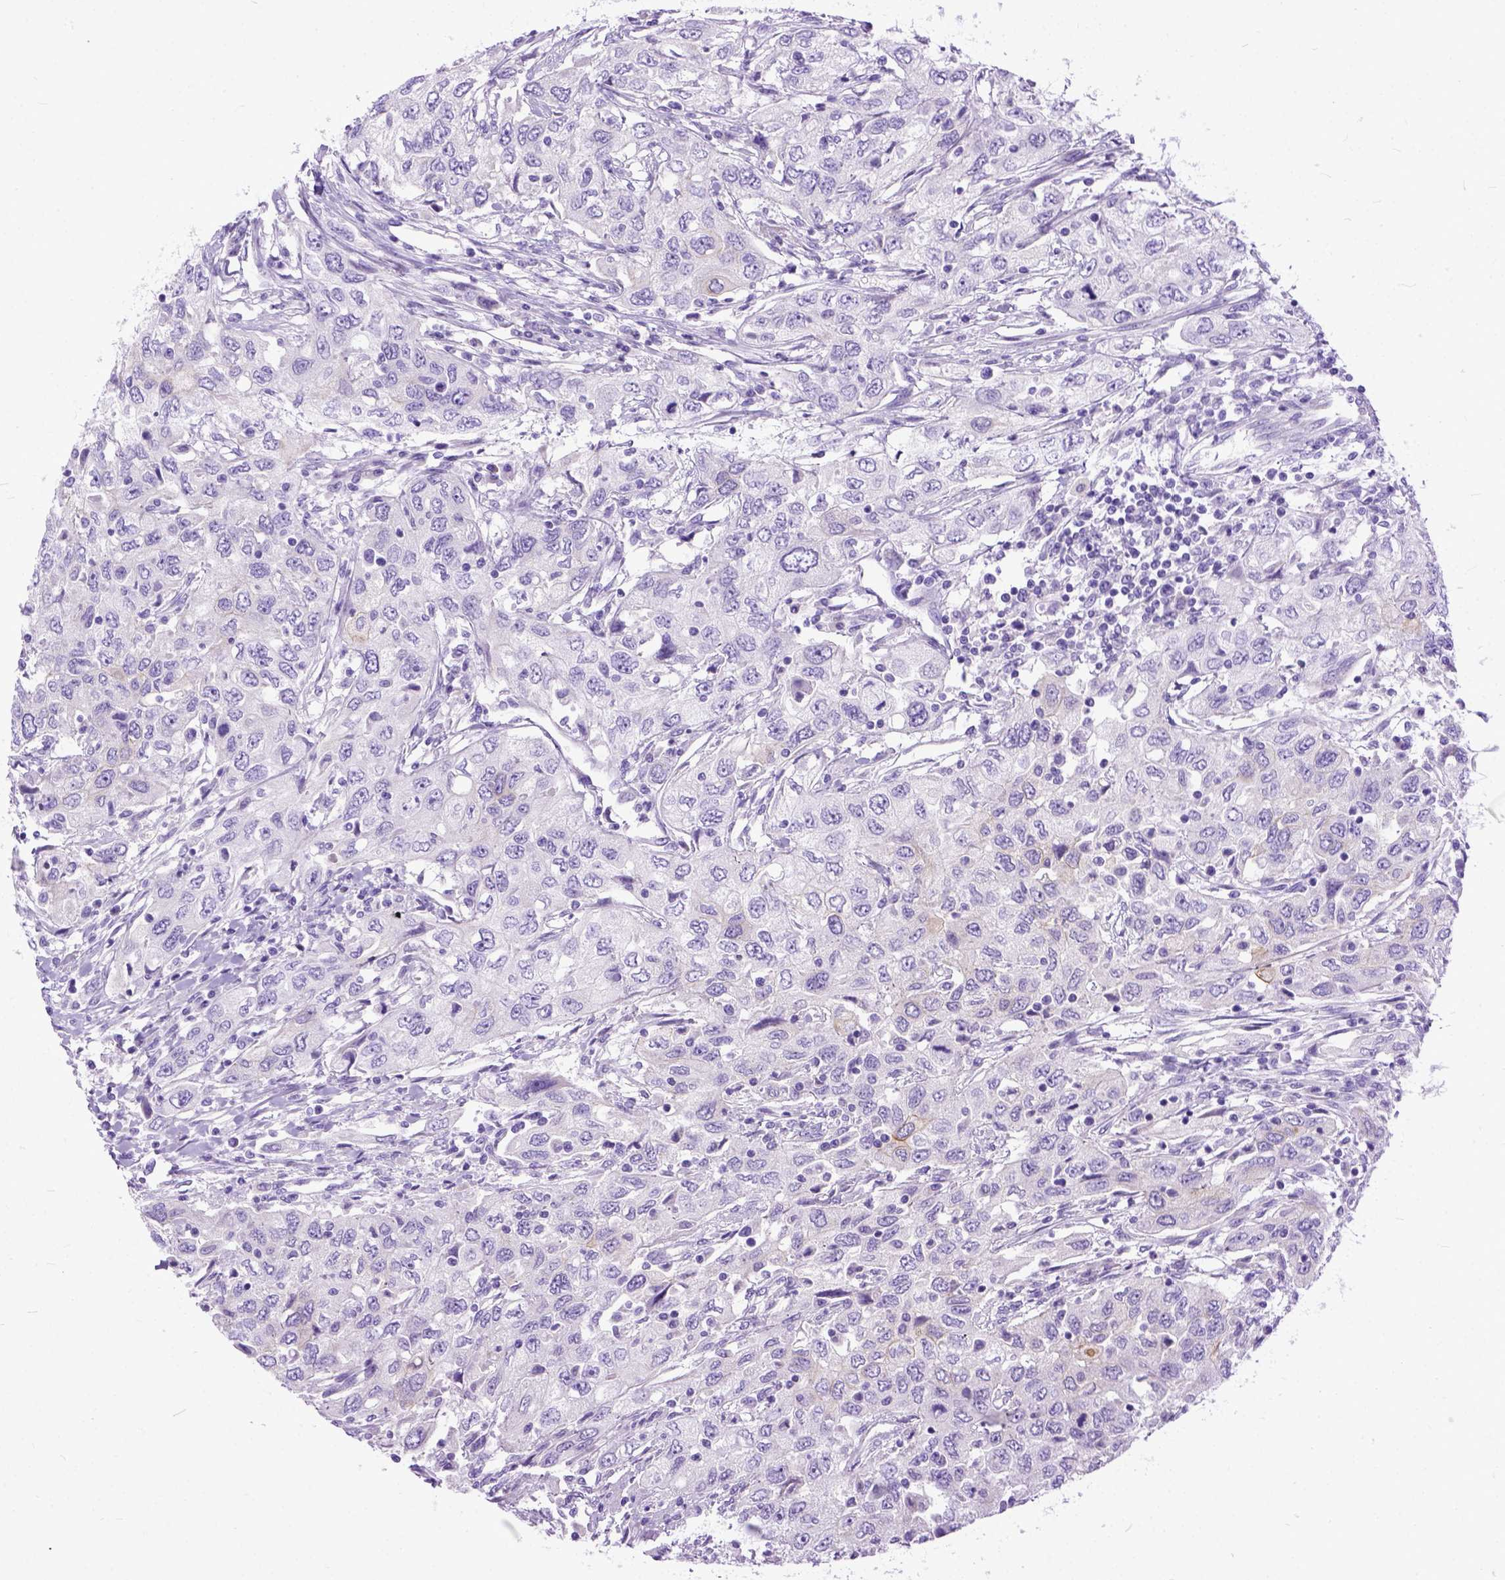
{"staining": {"intensity": "negative", "quantity": "none", "location": "none"}, "tissue": "urothelial cancer", "cell_type": "Tumor cells", "image_type": "cancer", "snomed": [{"axis": "morphology", "description": "Urothelial carcinoma, High grade"}, {"axis": "topography", "description": "Urinary bladder"}], "caption": "Immunohistochemistry image of human urothelial cancer stained for a protein (brown), which demonstrates no positivity in tumor cells.", "gene": "PPL", "patient": {"sex": "male", "age": 76}}